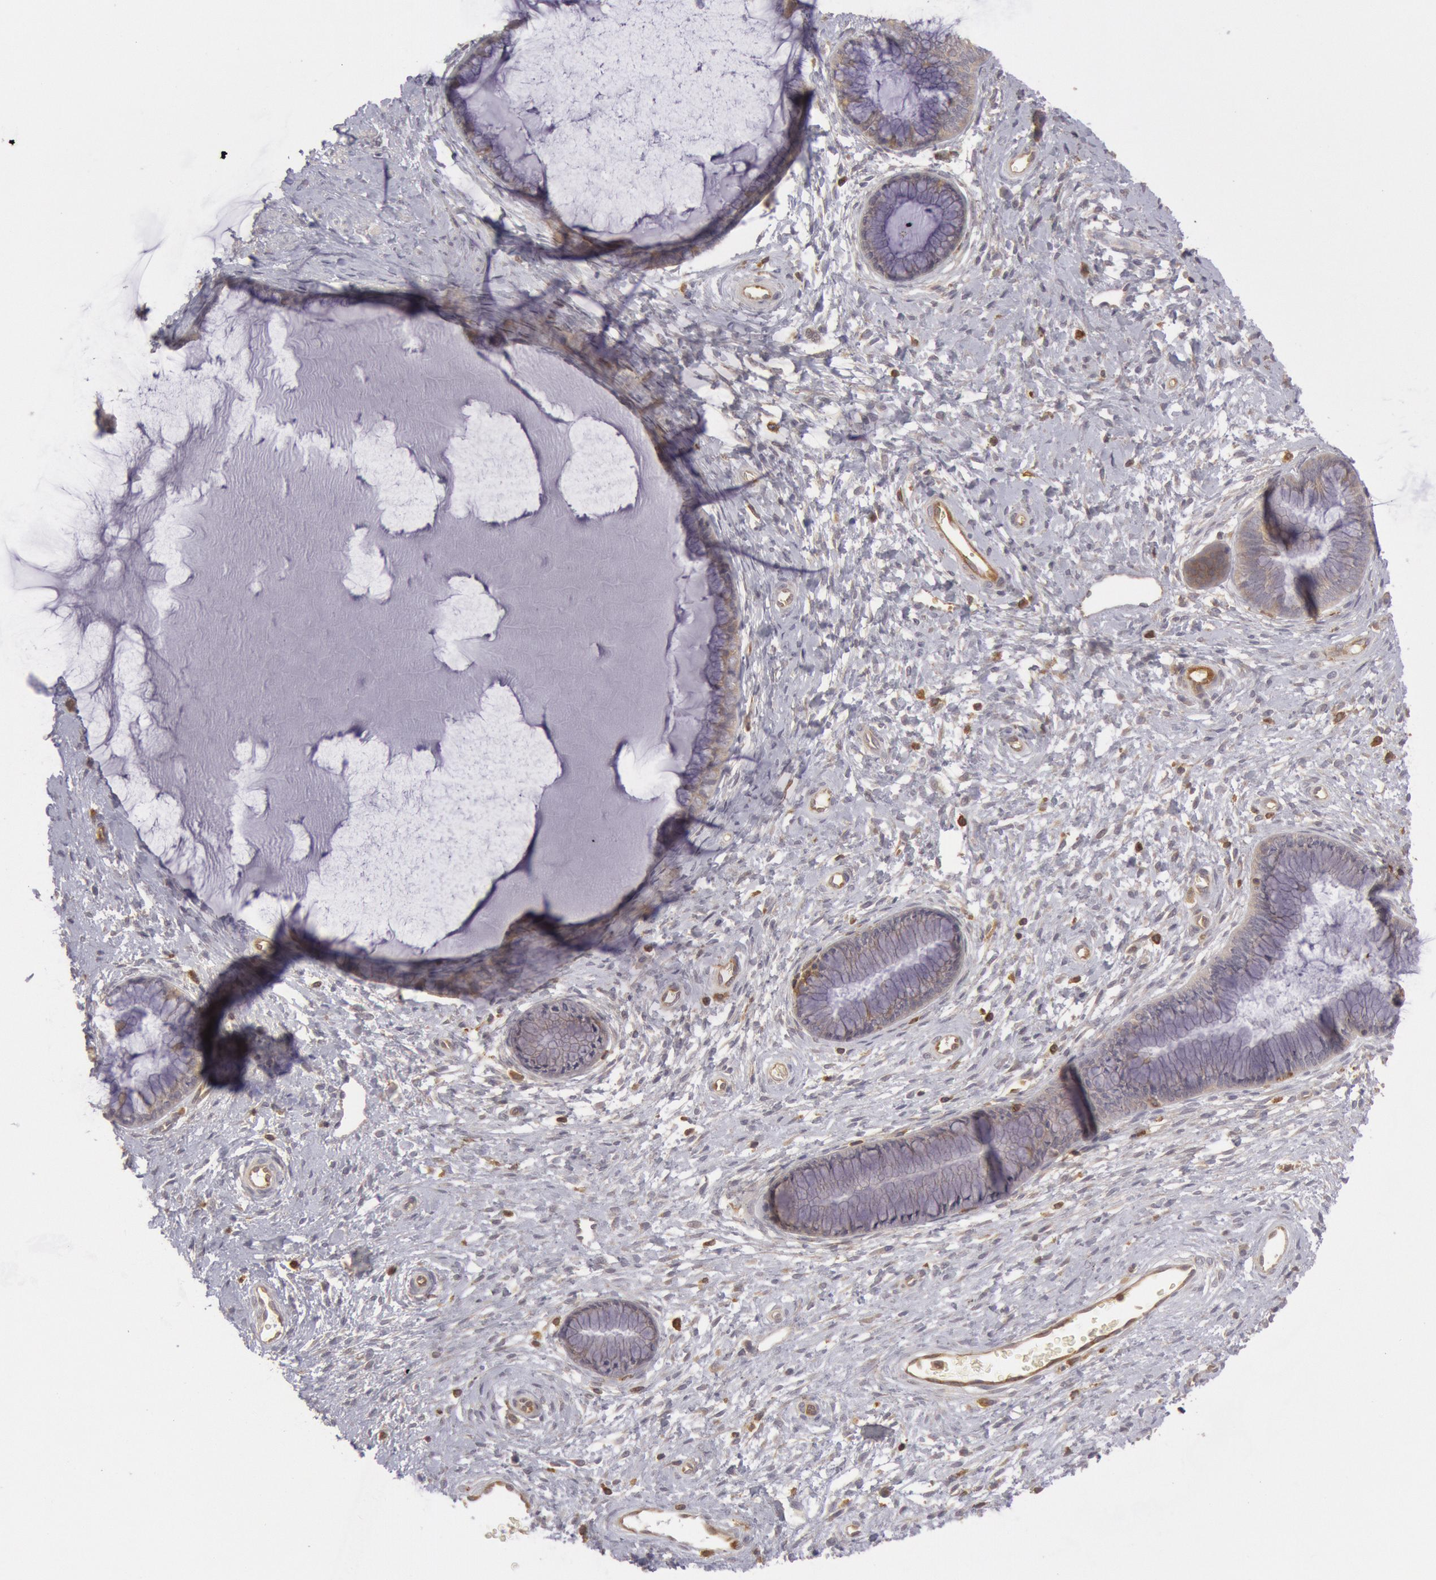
{"staining": {"intensity": "moderate", "quantity": ">75%", "location": "cytoplasmic/membranous"}, "tissue": "cervix", "cell_type": "Glandular cells", "image_type": "normal", "snomed": [{"axis": "morphology", "description": "Normal tissue, NOS"}, {"axis": "topography", "description": "Cervix"}], "caption": "Glandular cells show medium levels of moderate cytoplasmic/membranous expression in approximately >75% of cells in benign cervix. (DAB (3,3'-diaminobenzidine) IHC, brown staining for protein, blue staining for nuclei).", "gene": "IKBKB", "patient": {"sex": "female", "age": 27}}